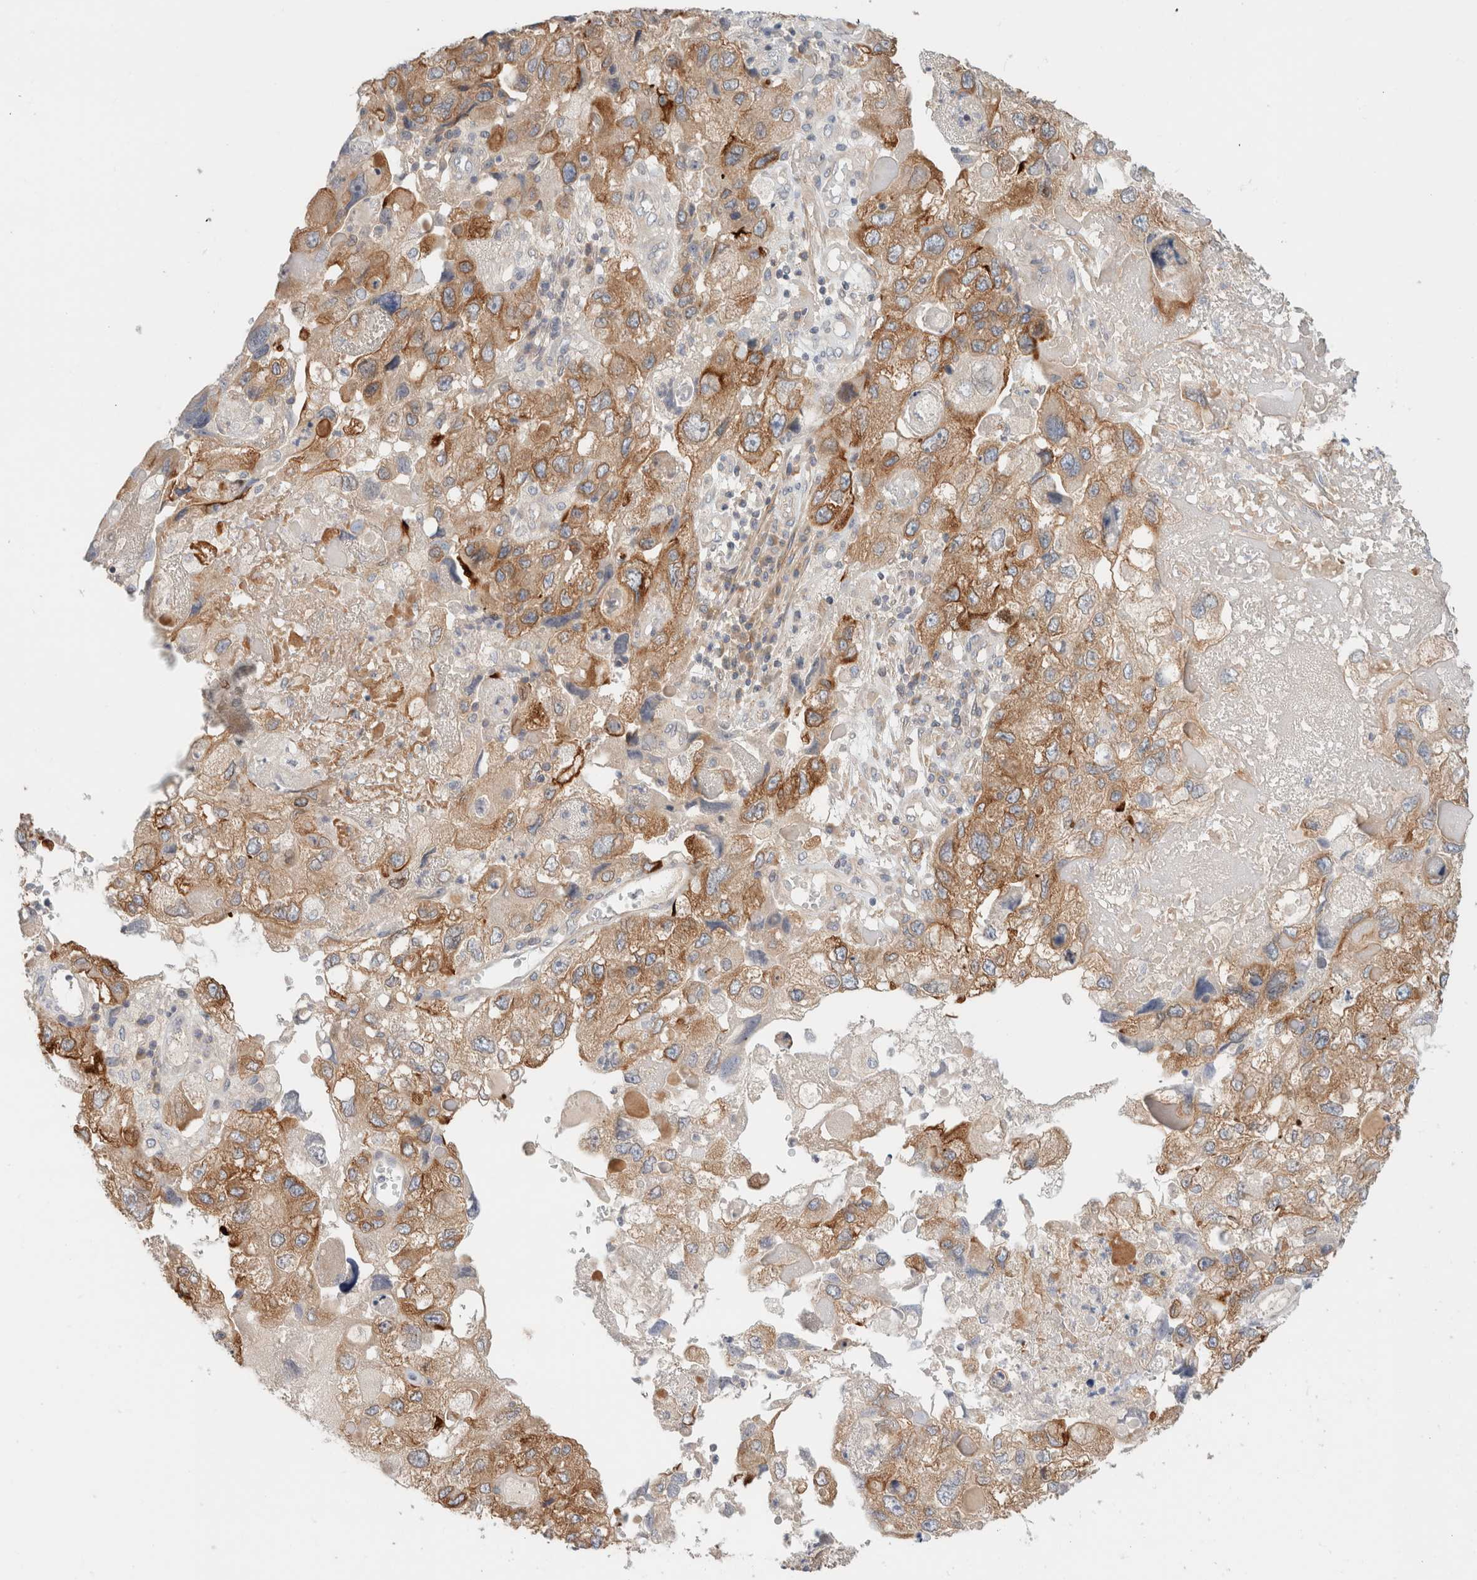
{"staining": {"intensity": "moderate", "quantity": ">75%", "location": "cytoplasmic/membranous"}, "tissue": "endometrial cancer", "cell_type": "Tumor cells", "image_type": "cancer", "snomed": [{"axis": "morphology", "description": "Adenocarcinoma, NOS"}, {"axis": "topography", "description": "Endometrium"}], "caption": "An IHC micrograph of neoplastic tissue is shown. Protein staining in brown labels moderate cytoplasmic/membranous positivity in endometrial adenocarcinoma within tumor cells.", "gene": "MARK3", "patient": {"sex": "female", "age": 49}}